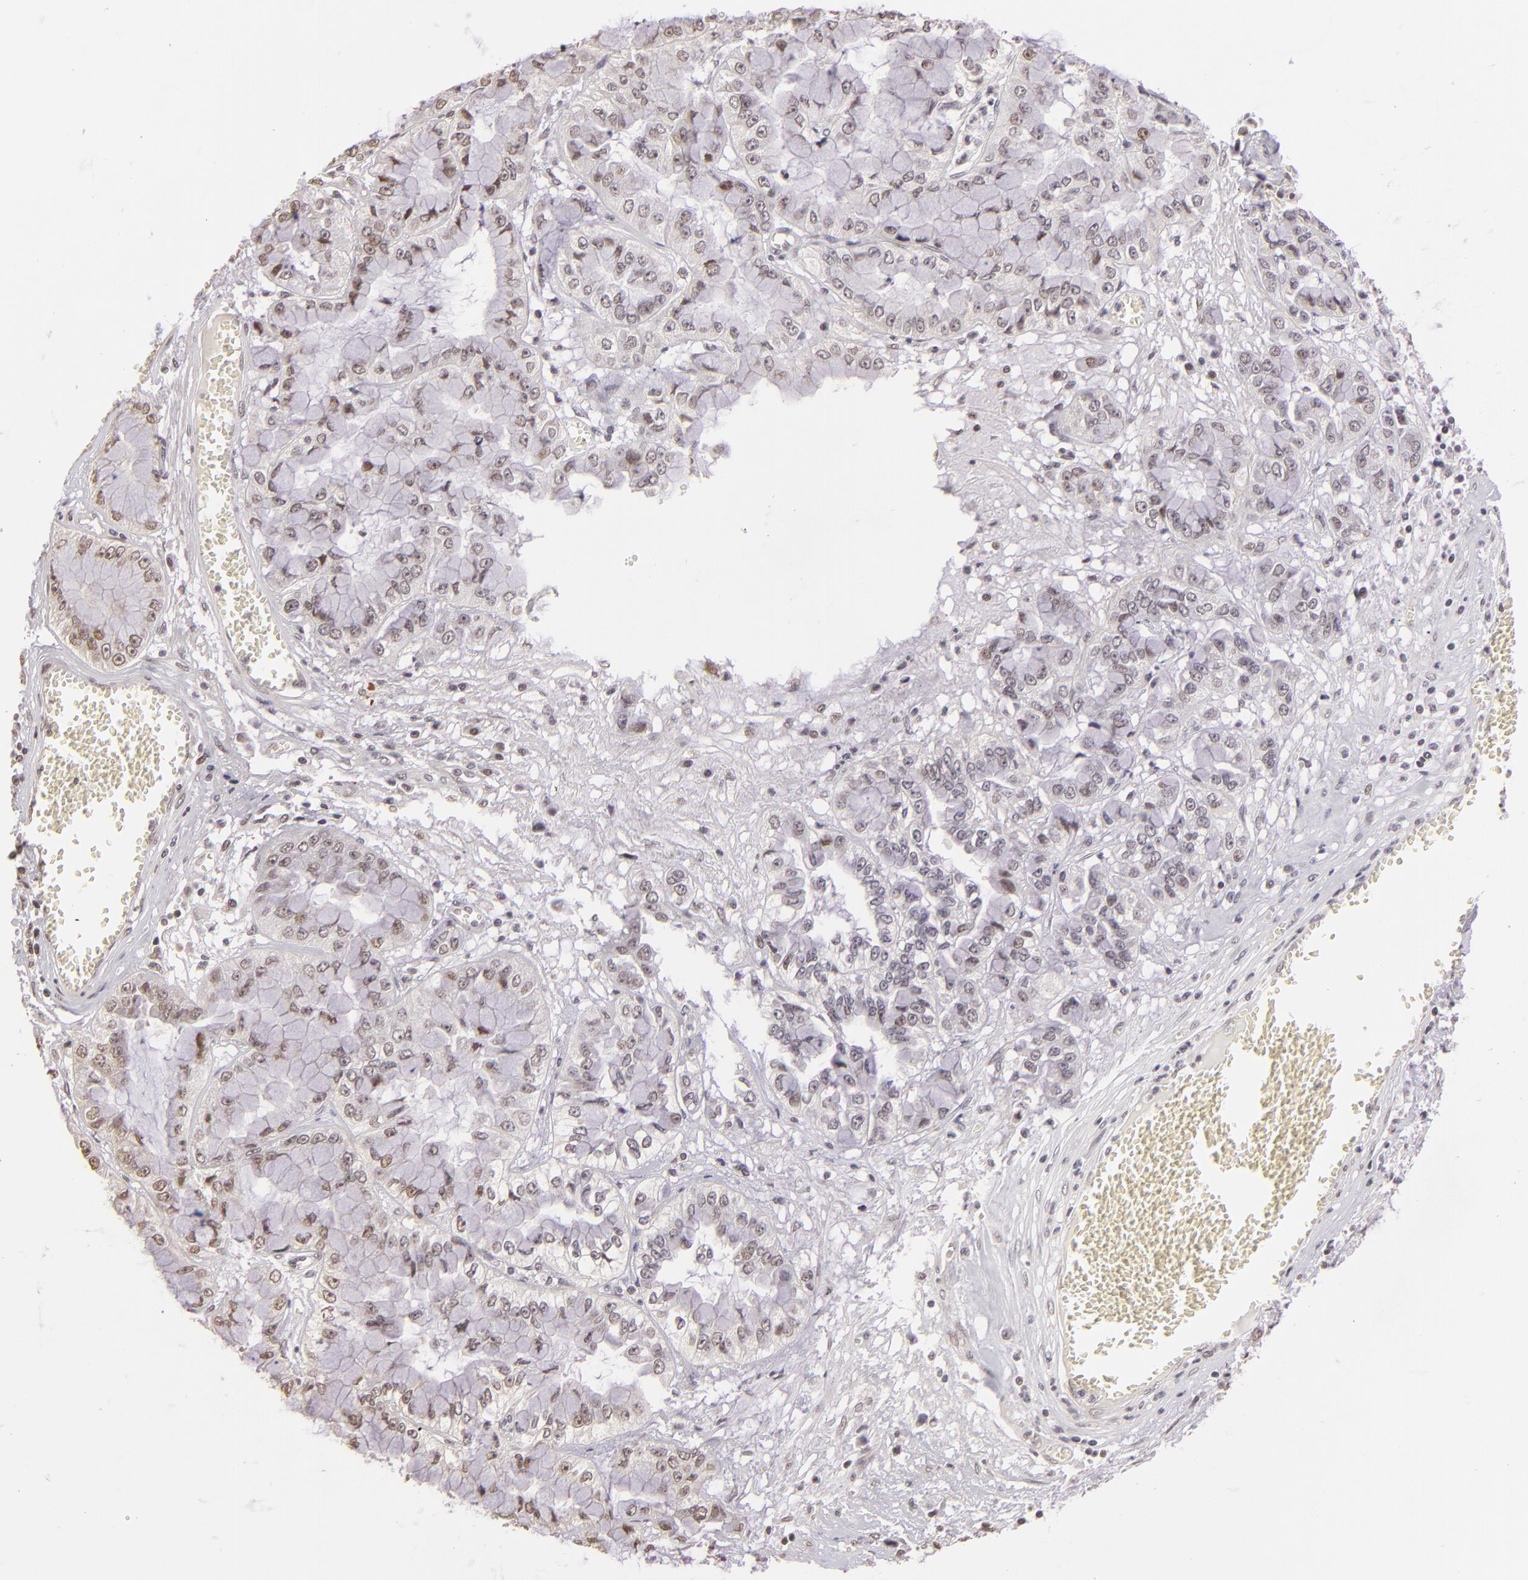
{"staining": {"intensity": "weak", "quantity": "25%-75%", "location": "nuclear"}, "tissue": "liver cancer", "cell_type": "Tumor cells", "image_type": "cancer", "snomed": [{"axis": "morphology", "description": "Cholangiocarcinoma"}, {"axis": "topography", "description": "Liver"}], "caption": "Brown immunohistochemical staining in human cholangiocarcinoma (liver) displays weak nuclear expression in about 25%-75% of tumor cells.", "gene": "RARB", "patient": {"sex": "female", "age": 79}}